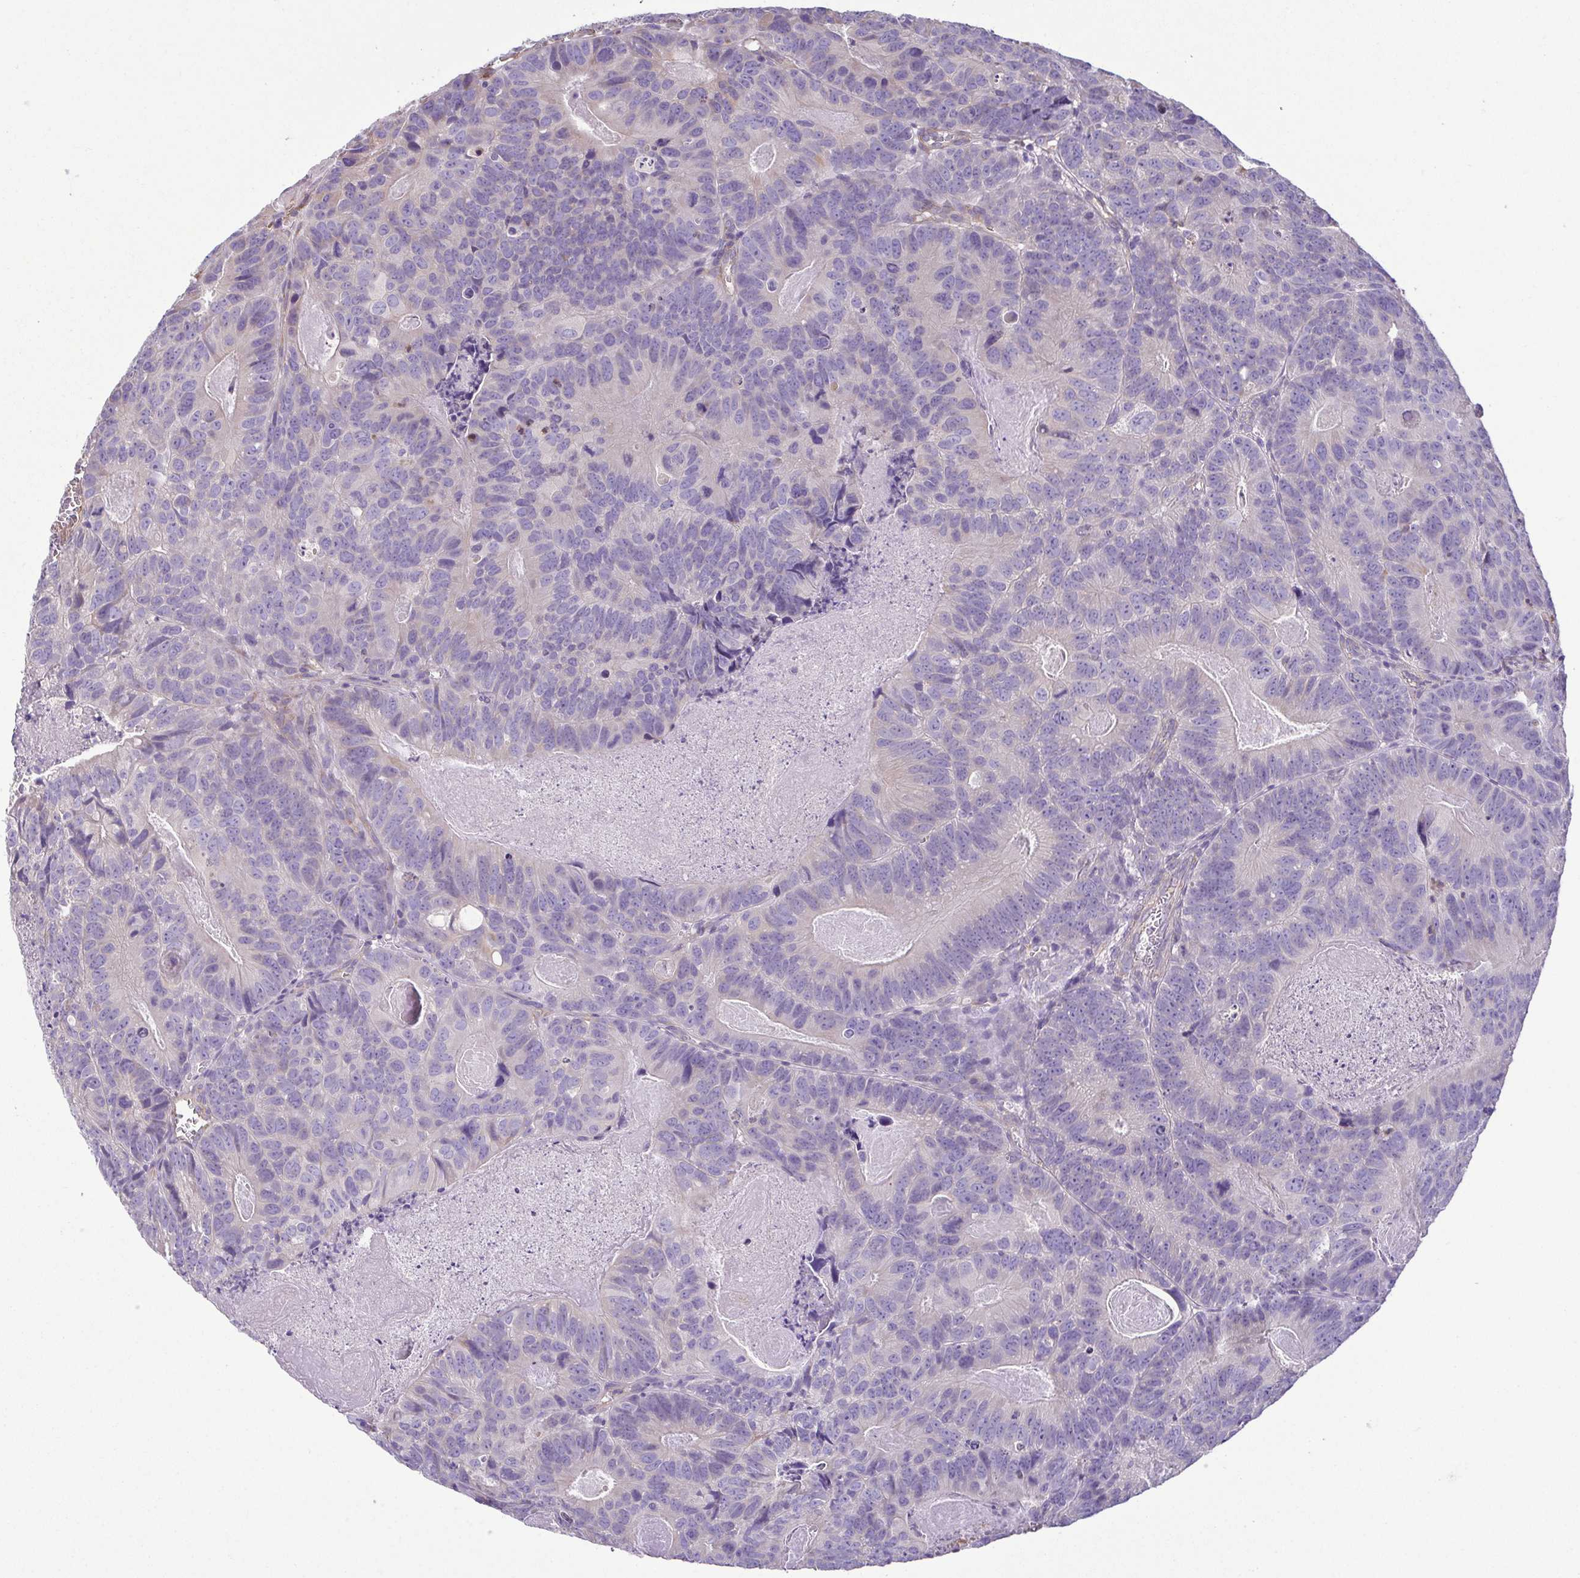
{"staining": {"intensity": "negative", "quantity": "none", "location": "none"}, "tissue": "head and neck cancer", "cell_type": "Tumor cells", "image_type": "cancer", "snomed": [{"axis": "morphology", "description": "Adenocarcinoma, NOS"}, {"axis": "topography", "description": "Head-Neck"}], "caption": "IHC micrograph of human head and neck adenocarcinoma stained for a protein (brown), which exhibits no staining in tumor cells.", "gene": "MYL10", "patient": {"sex": "male", "age": 62}}